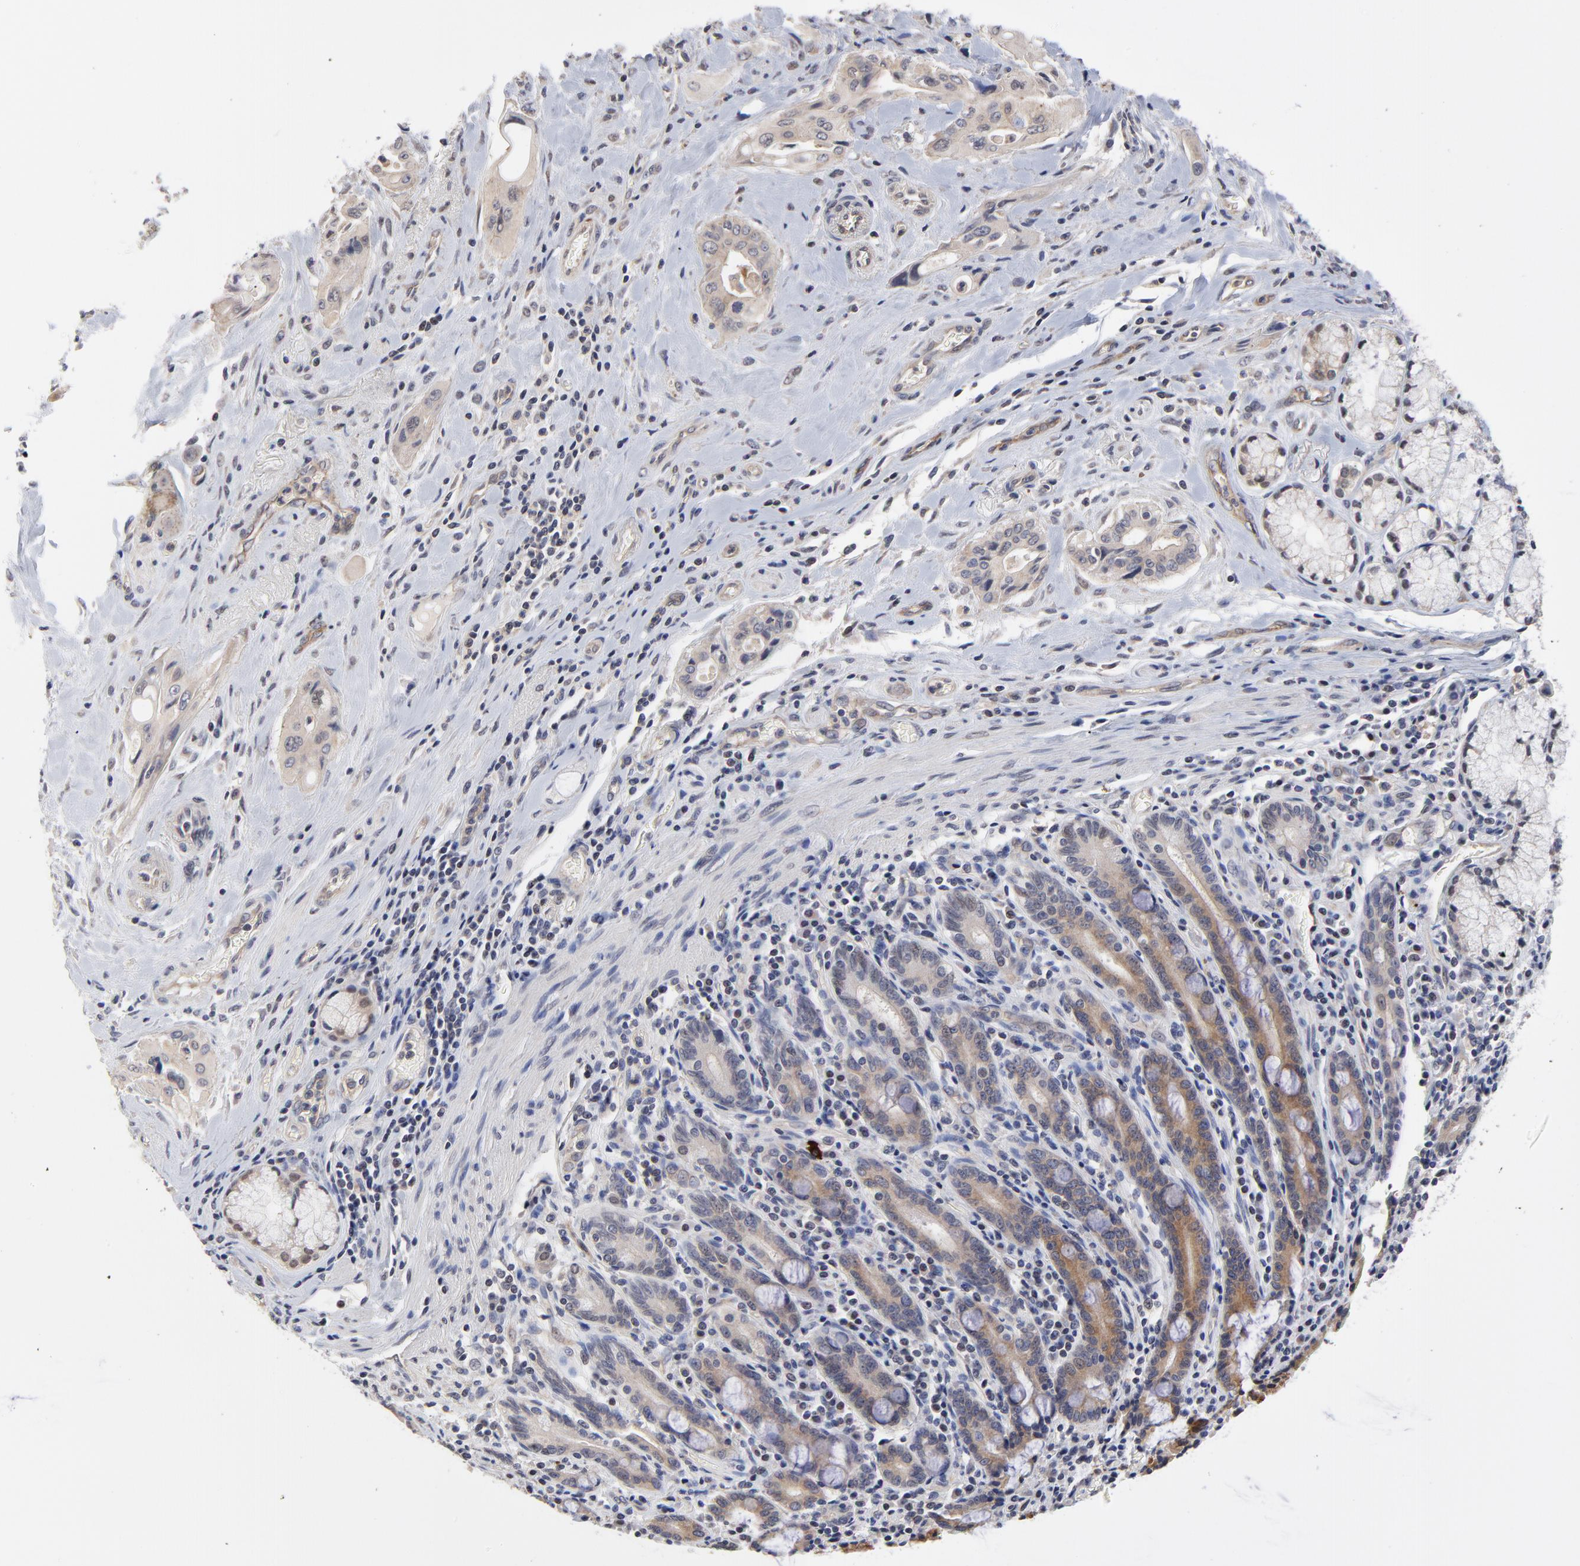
{"staining": {"intensity": "weak", "quantity": ">75%", "location": "cytoplasmic/membranous"}, "tissue": "pancreatic cancer", "cell_type": "Tumor cells", "image_type": "cancer", "snomed": [{"axis": "morphology", "description": "Adenocarcinoma, NOS"}, {"axis": "topography", "description": "Pancreas"}], "caption": "Immunohistochemistry (IHC) (DAB (3,3'-diaminobenzidine)) staining of pancreatic adenocarcinoma reveals weak cytoplasmic/membranous protein staining in approximately >75% of tumor cells. (IHC, brightfield microscopy, high magnification).", "gene": "ZNF157", "patient": {"sex": "male", "age": 77}}